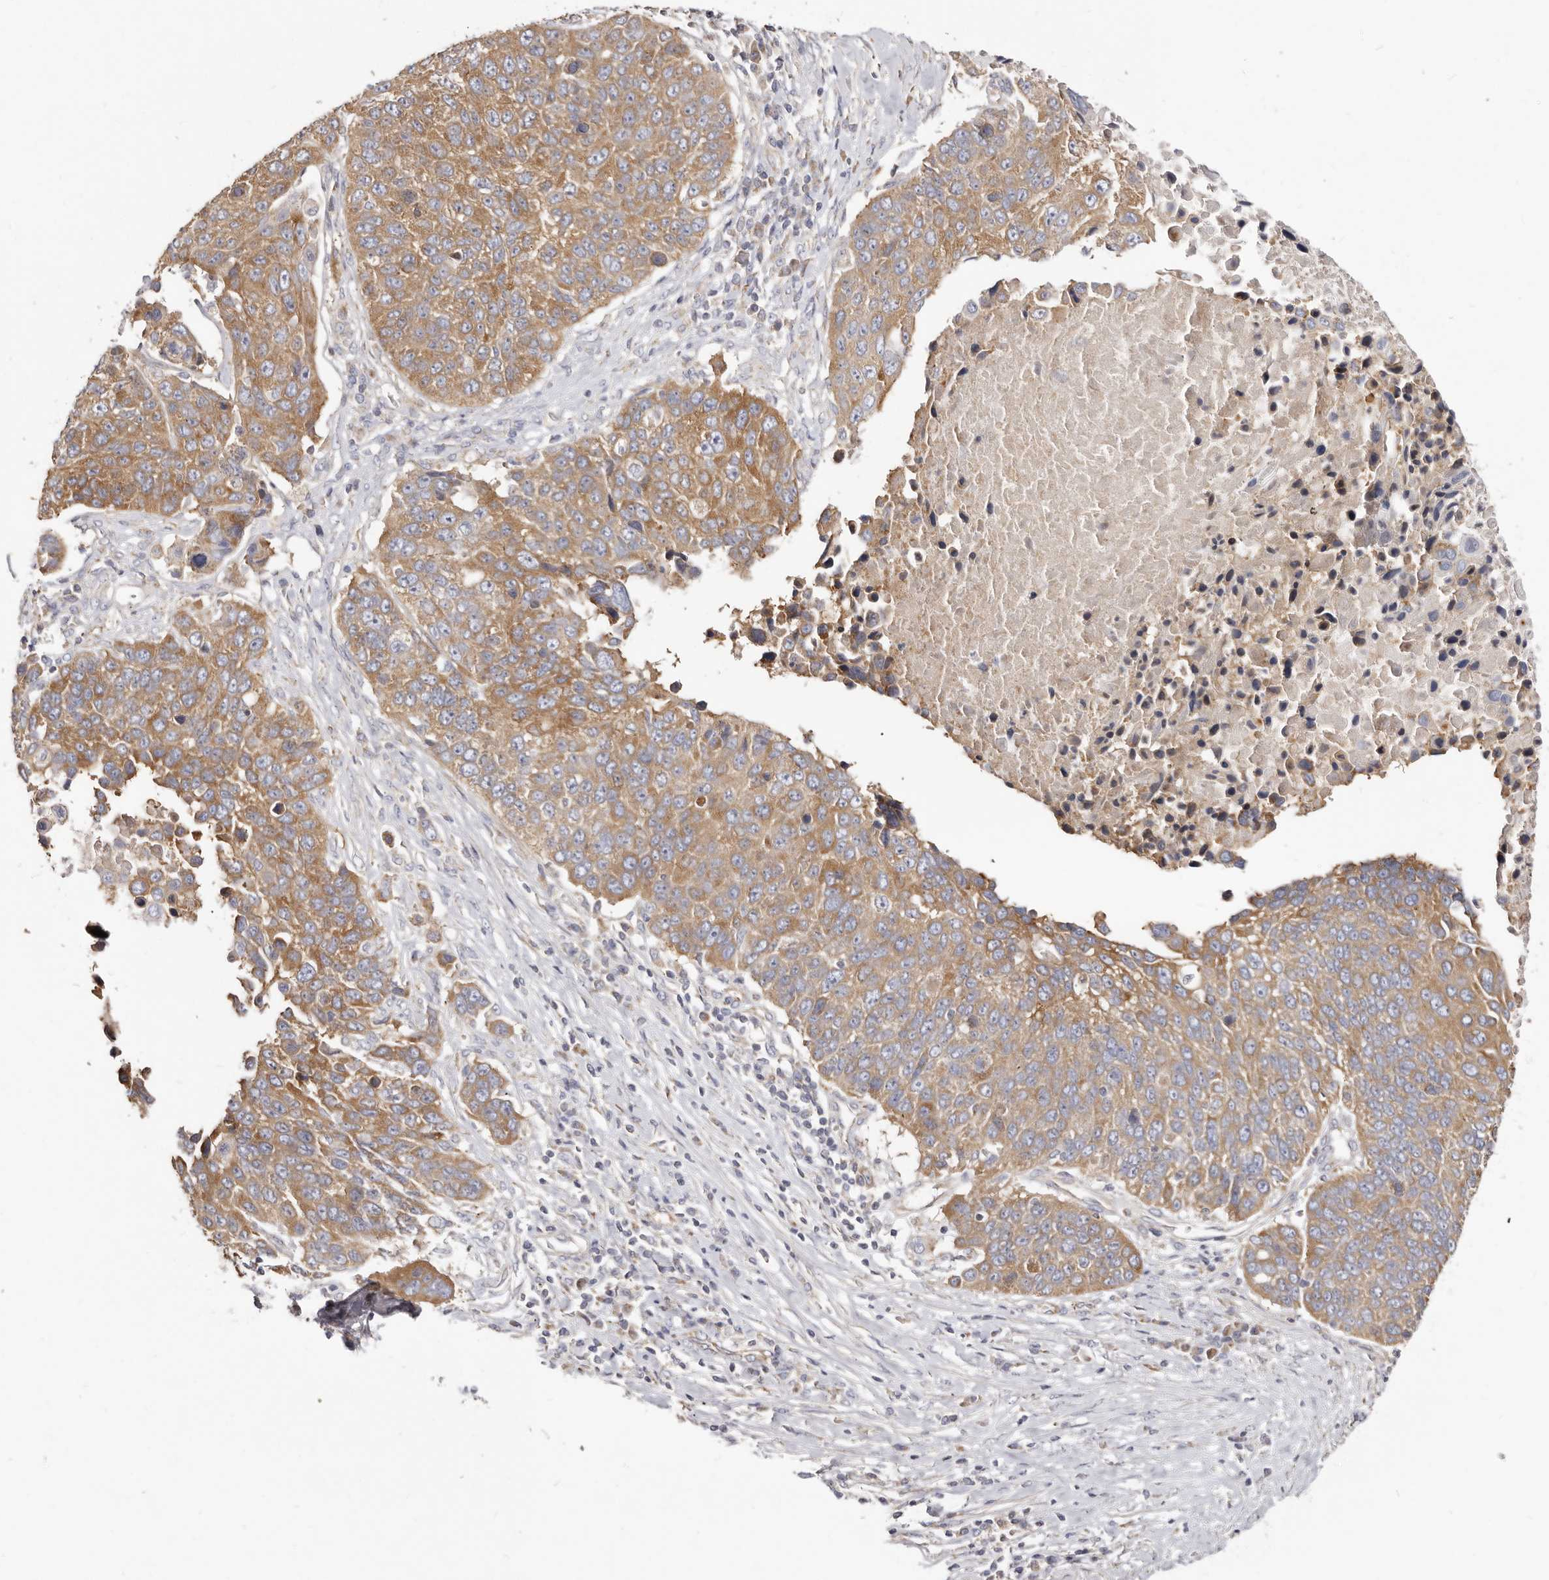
{"staining": {"intensity": "moderate", "quantity": ">75%", "location": "cytoplasmic/membranous"}, "tissue": "lung cancer", "cell_type": "Tumor cells", "image_type": "cancer", "snomed": [{"axis": "morphology", "description": "Squamous cell carcinoma, NOS"}, {"axis": "topography", "description": "Lung"}], "caption": "Protein analysis of lung cancer (squamous cell carcinoma) tissue demonstrates moderate cytoplasmic/membranous expression in approximately >75% of tumor cells.", "gene": "BAIAP2L1", "patient": {"sex": "male", "age": 66}}